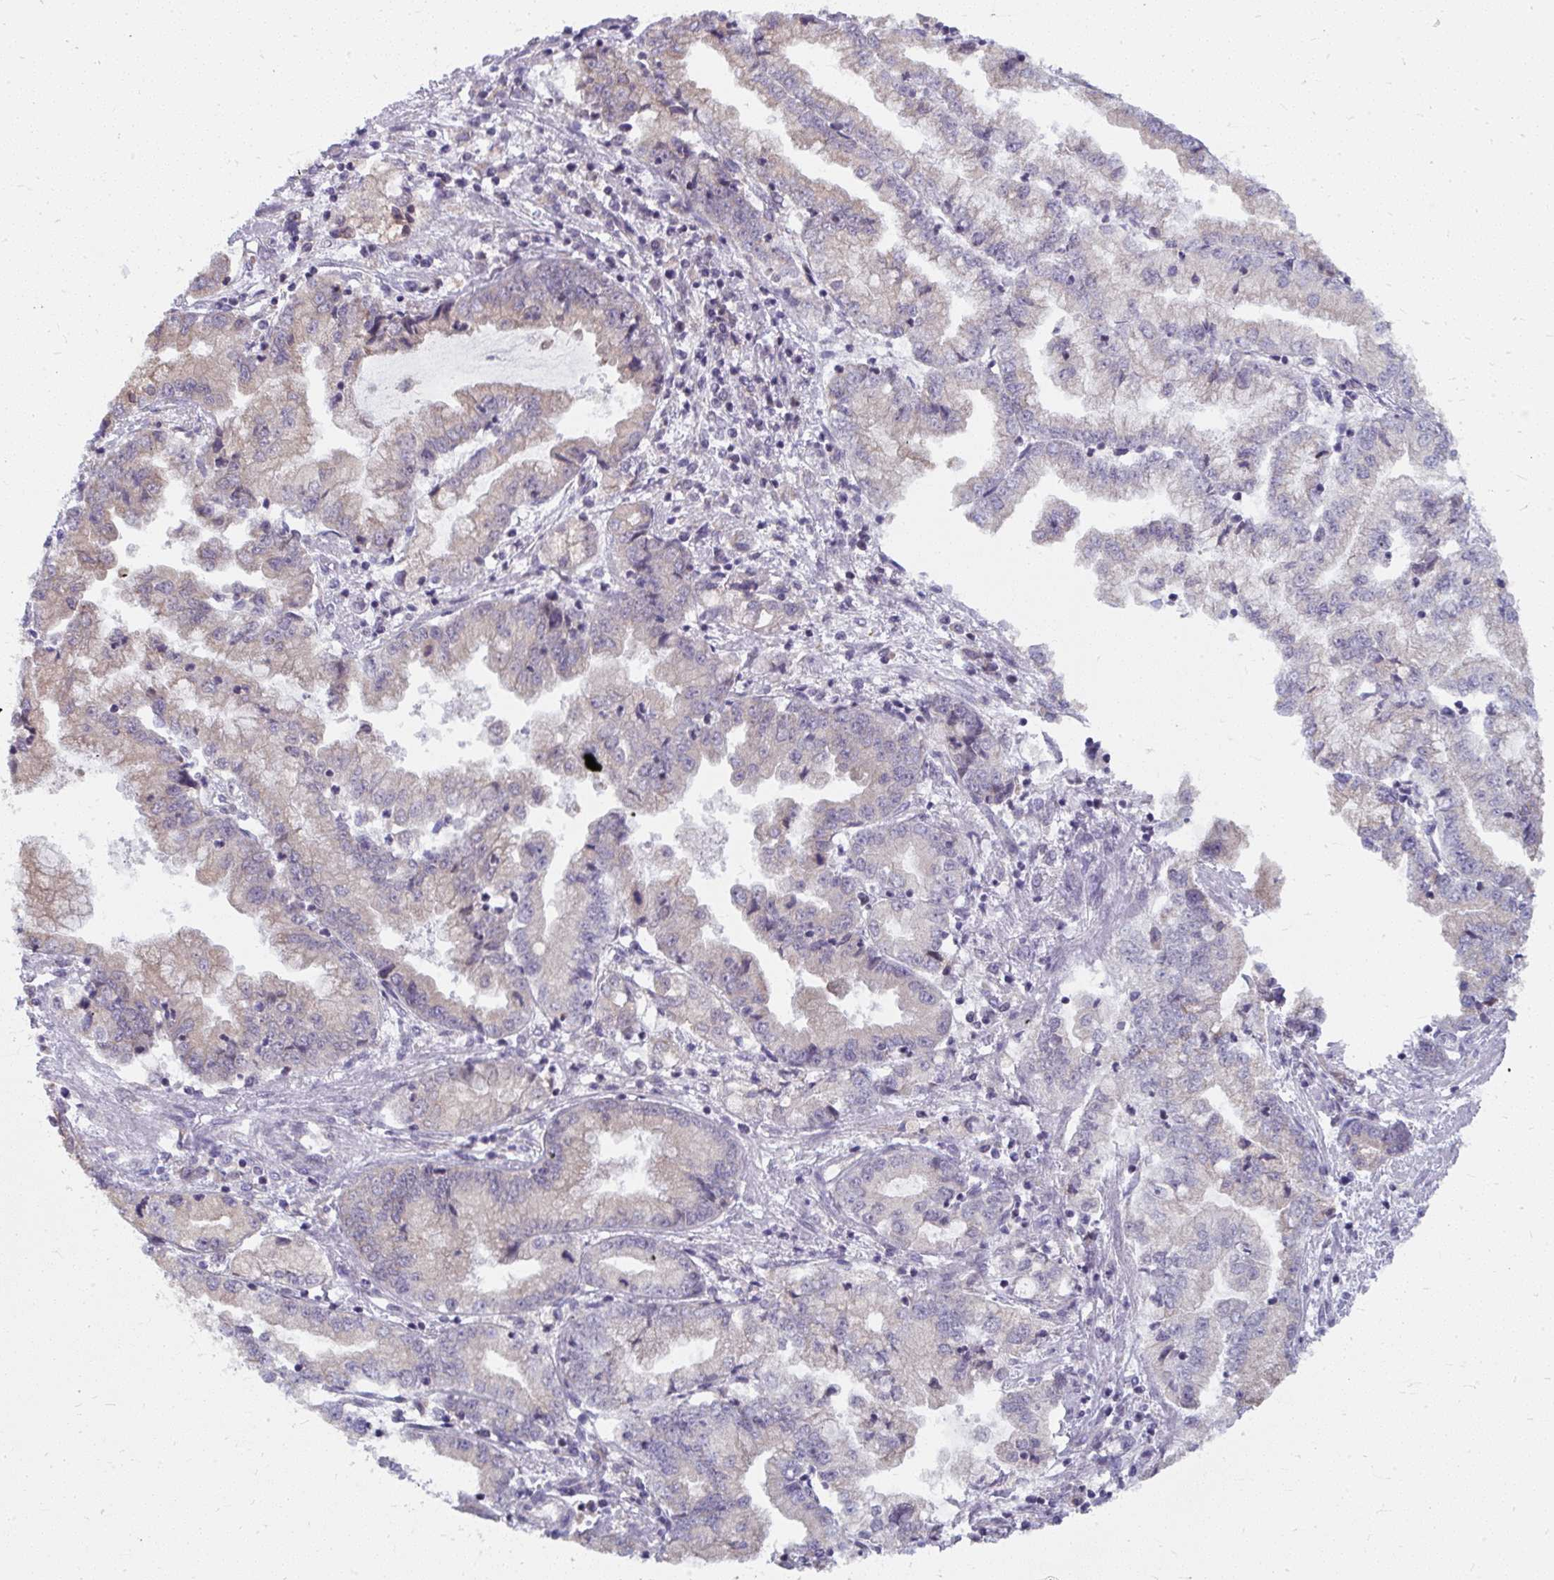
{"staining": {"intensity": "weak", "quantity": "<25%", "location": "cytoplasmic/membranous"}, "tissue": "stomach cancer", "cell_type": "Tumor cells", "image_type": "cancer", "snomed": [{"axis": "morphology", "description": "Adenocarcinoma, NOS"}, {"axis": "topography", "description": "Stomach, upper"}], "caption": "Immunohistochemistry image of stomach cancer stained for a protein (brown), which displays no expression in tumor cells. The staining is performed using DAB (3,3'-diaminobenzidine) brown chromogen with nuclei counter-stained in using hematoxylin.", "gene": "NMNAT1", "patient": {"sex": "female", "age": 74}}